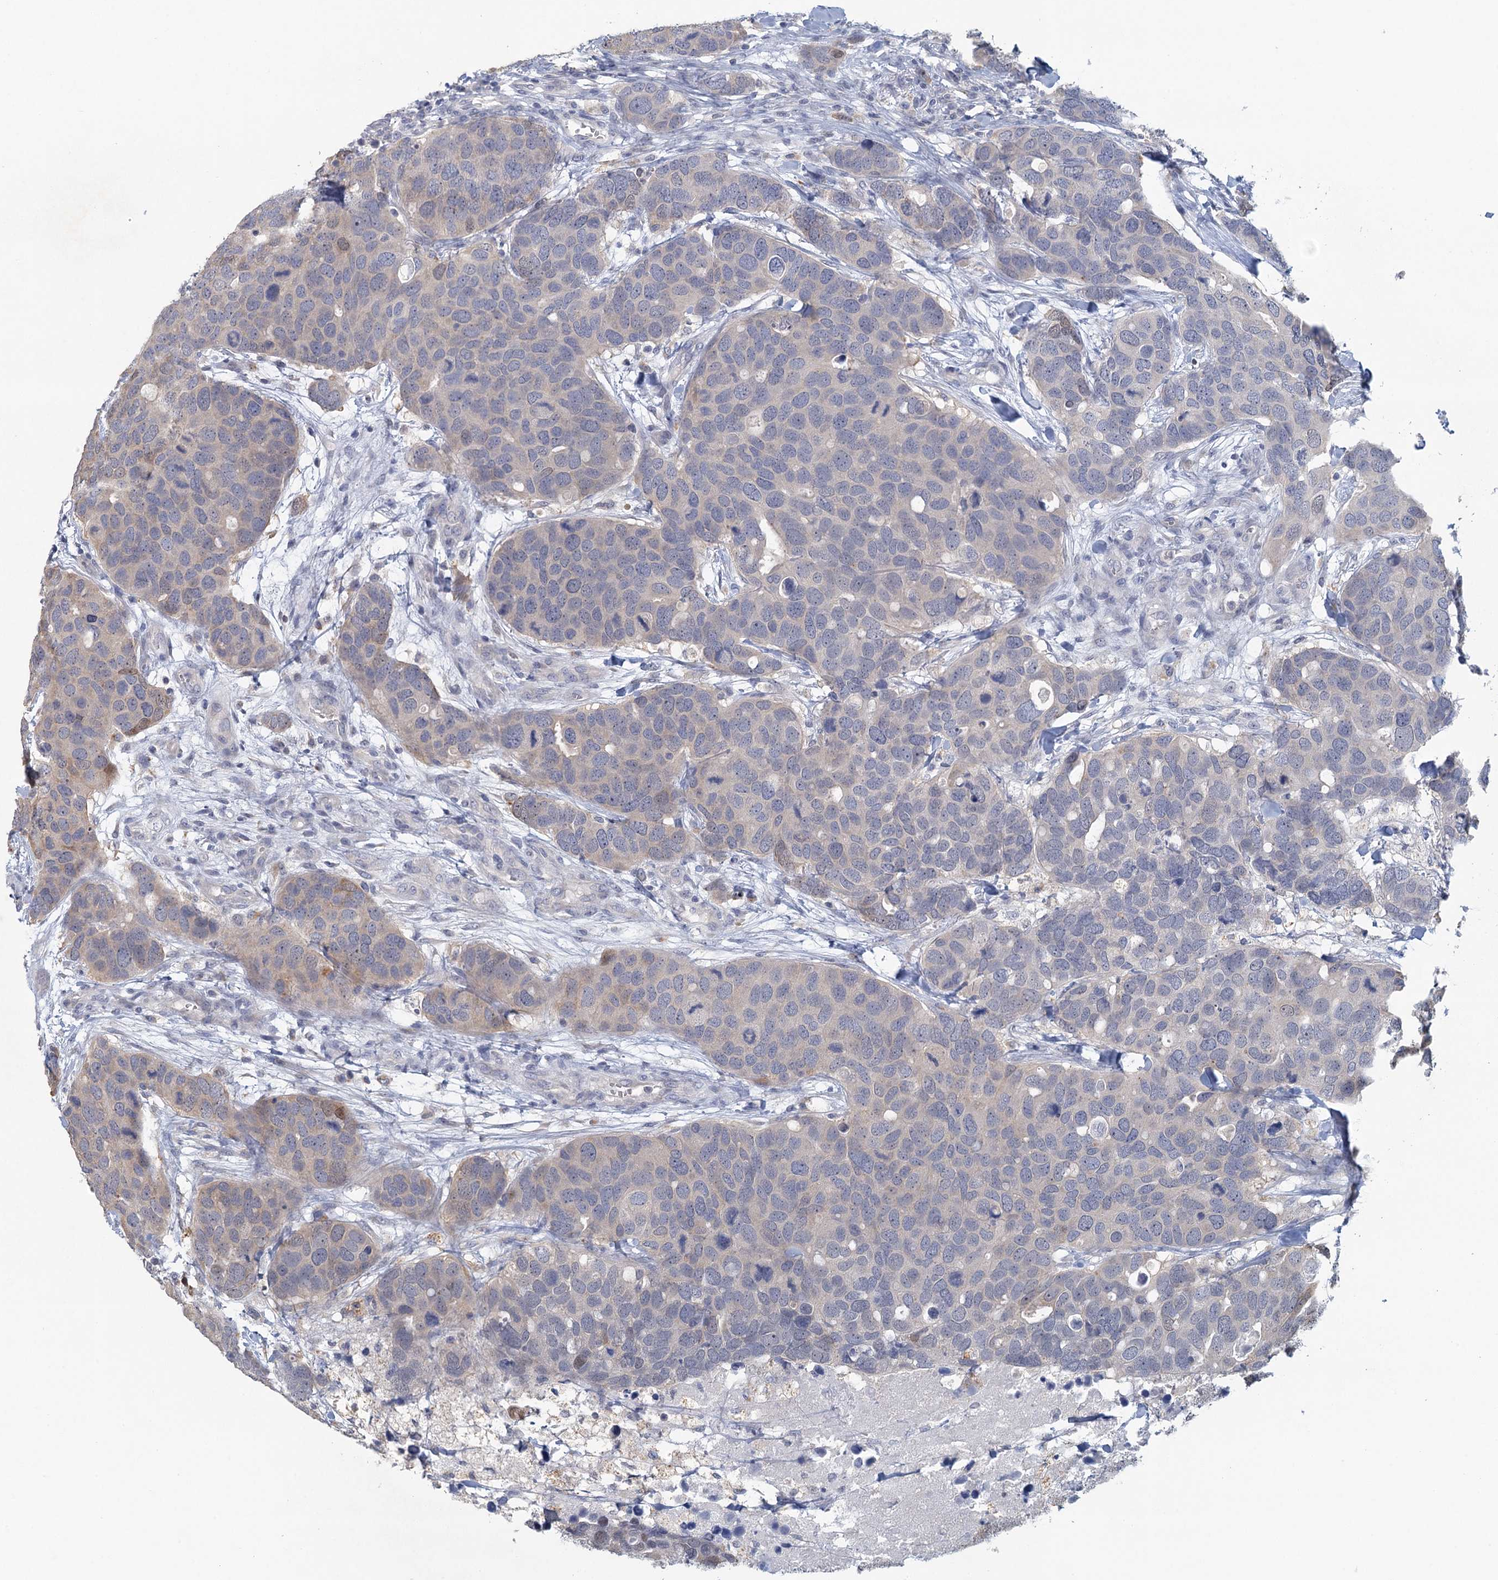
{"staining": {"intensity": "negative", "quantity": "none", "location": "none"}, "tissue": "breast cancer", "cell_type": "Tumor cells", "image_type": "cancer", "snomed": [{"axis": "morphology", "description": "Duct carcinoma"}, {"axis": "topography", "description": "Breast"}], "caption": "High magnification brightfield microscopy of breast intraductal carcinoma stained with DAB (brown) and counterstained with hematoxylin (blue): tumor cells show no significant positivity.", "gene": "MYO7B", "patient": {"sex": "female", "age": 83}}